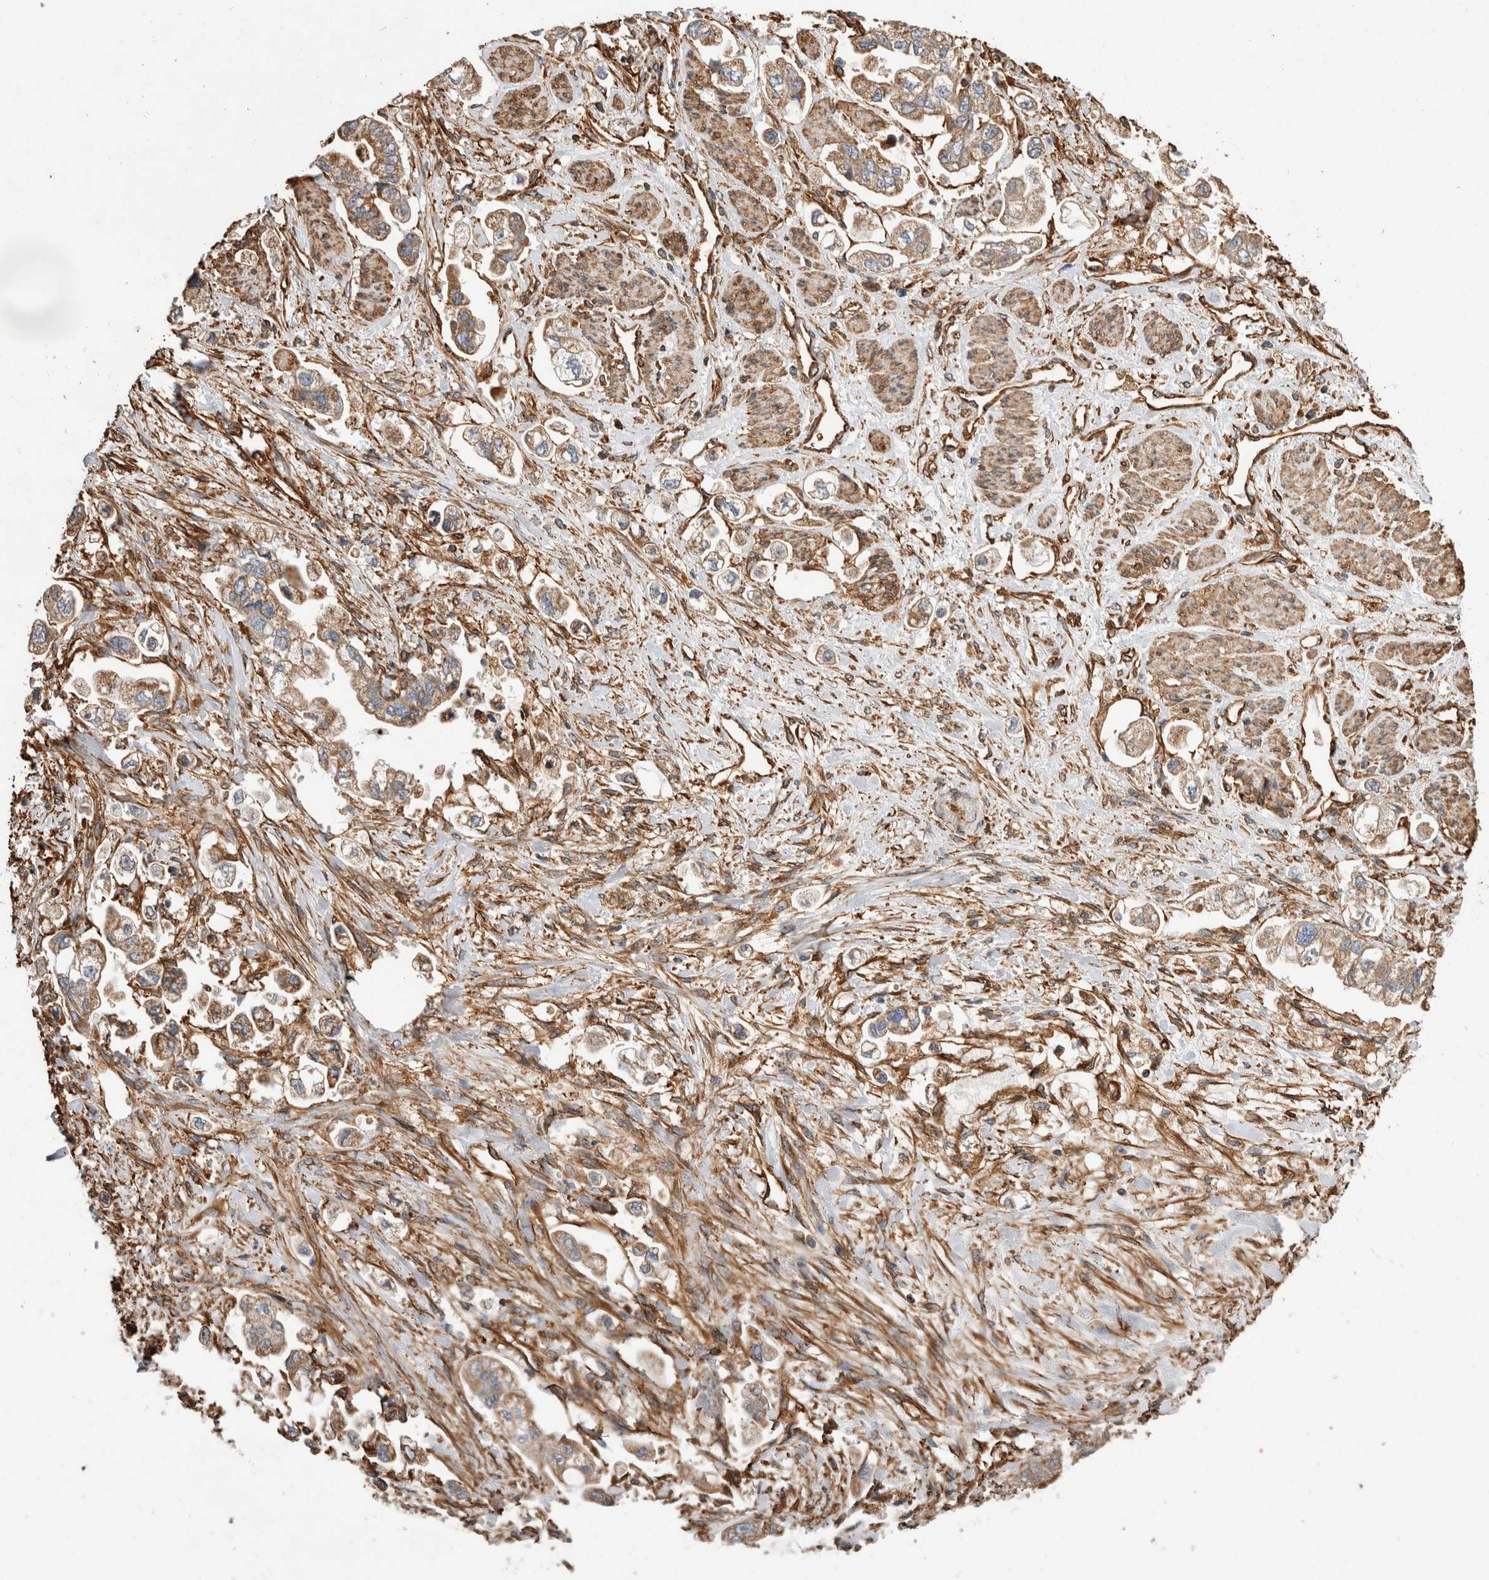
{"staining": {"intensity": "weak", "quantity": ">75%", "location": "cytoplasmic/membranous"}, "tissue": "stomach cancer", "cell_type": "Tumor cells", "image_type": "cancer", "snomed": [{"axis": "morphology", "description": "Adenocarcinoma, NOS"}, {"axis": "topography", "description": "Stomach"}], "caption": "Immunohistochemistry (IHC) (DAB (3,3'-diaminobenzidine)) staining of adenocarcinoma (stomach) reveals weak cytoplasmic/membranous protein expression in approximately >75% of tumor cells. (brown staining indicates protein expression, while blue staining denotes nuclei).", "gene": "ZNF397", "patient": {"sex": "male", "age": 62}}